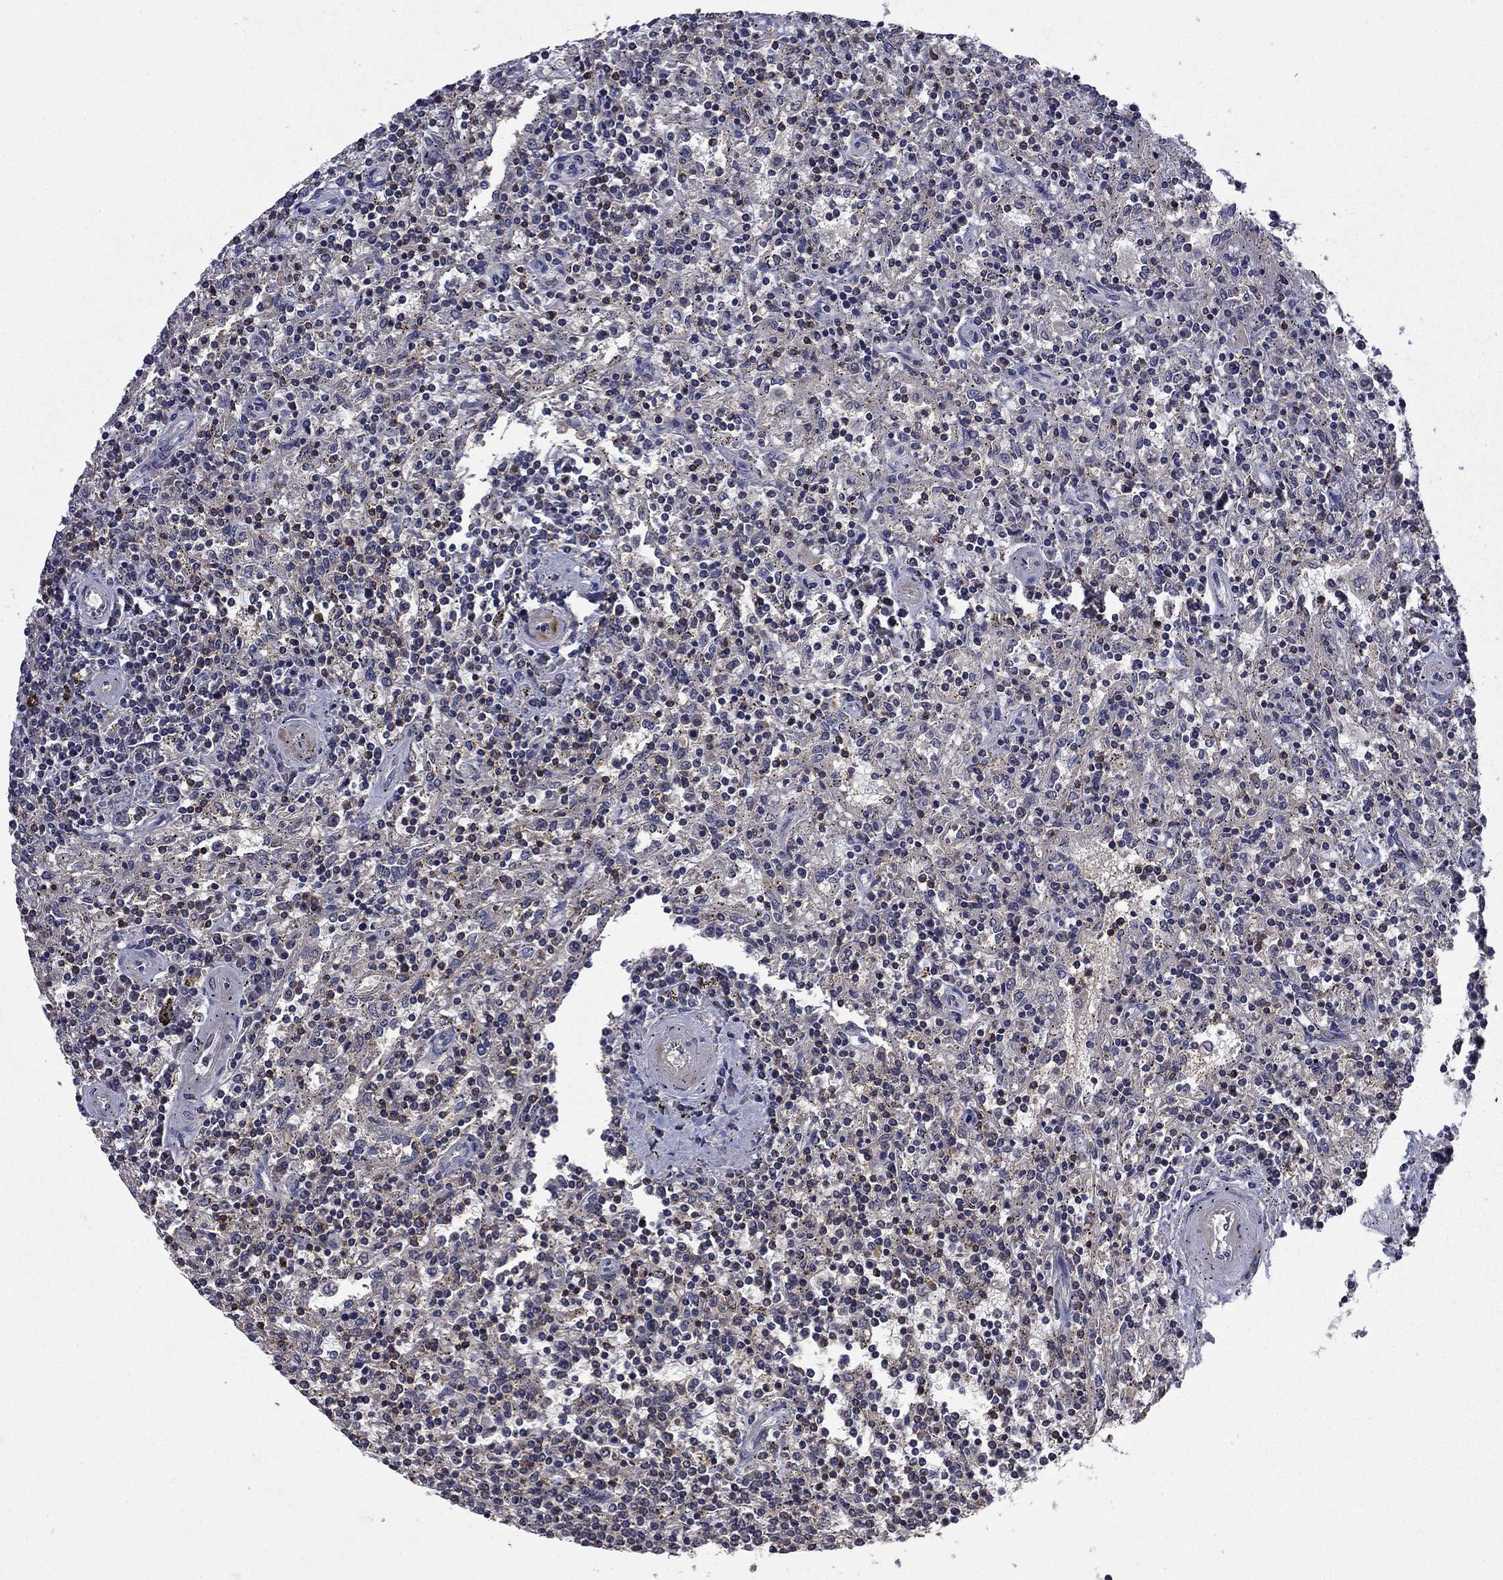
{"staining": {"intensity": "negative", "quantity": "none", "location": "none"}, "tissue": "lymphoma", "cell_type": "Tumor cells", "image_type": "cancer", "snomed": [{"axis": "morphology", "description": "Malignant lymphoma, non-Hodgkin's type, Low grade"}, {"axis": "topography", "description": "Spleen"}], "caption": "IHC of low-grade malignant lymphoma, non-Hodgkin's type reveals no staining in tumor cells.", "gene": "CEACAM7", "patient": {"sex": "male", "age": 62}}